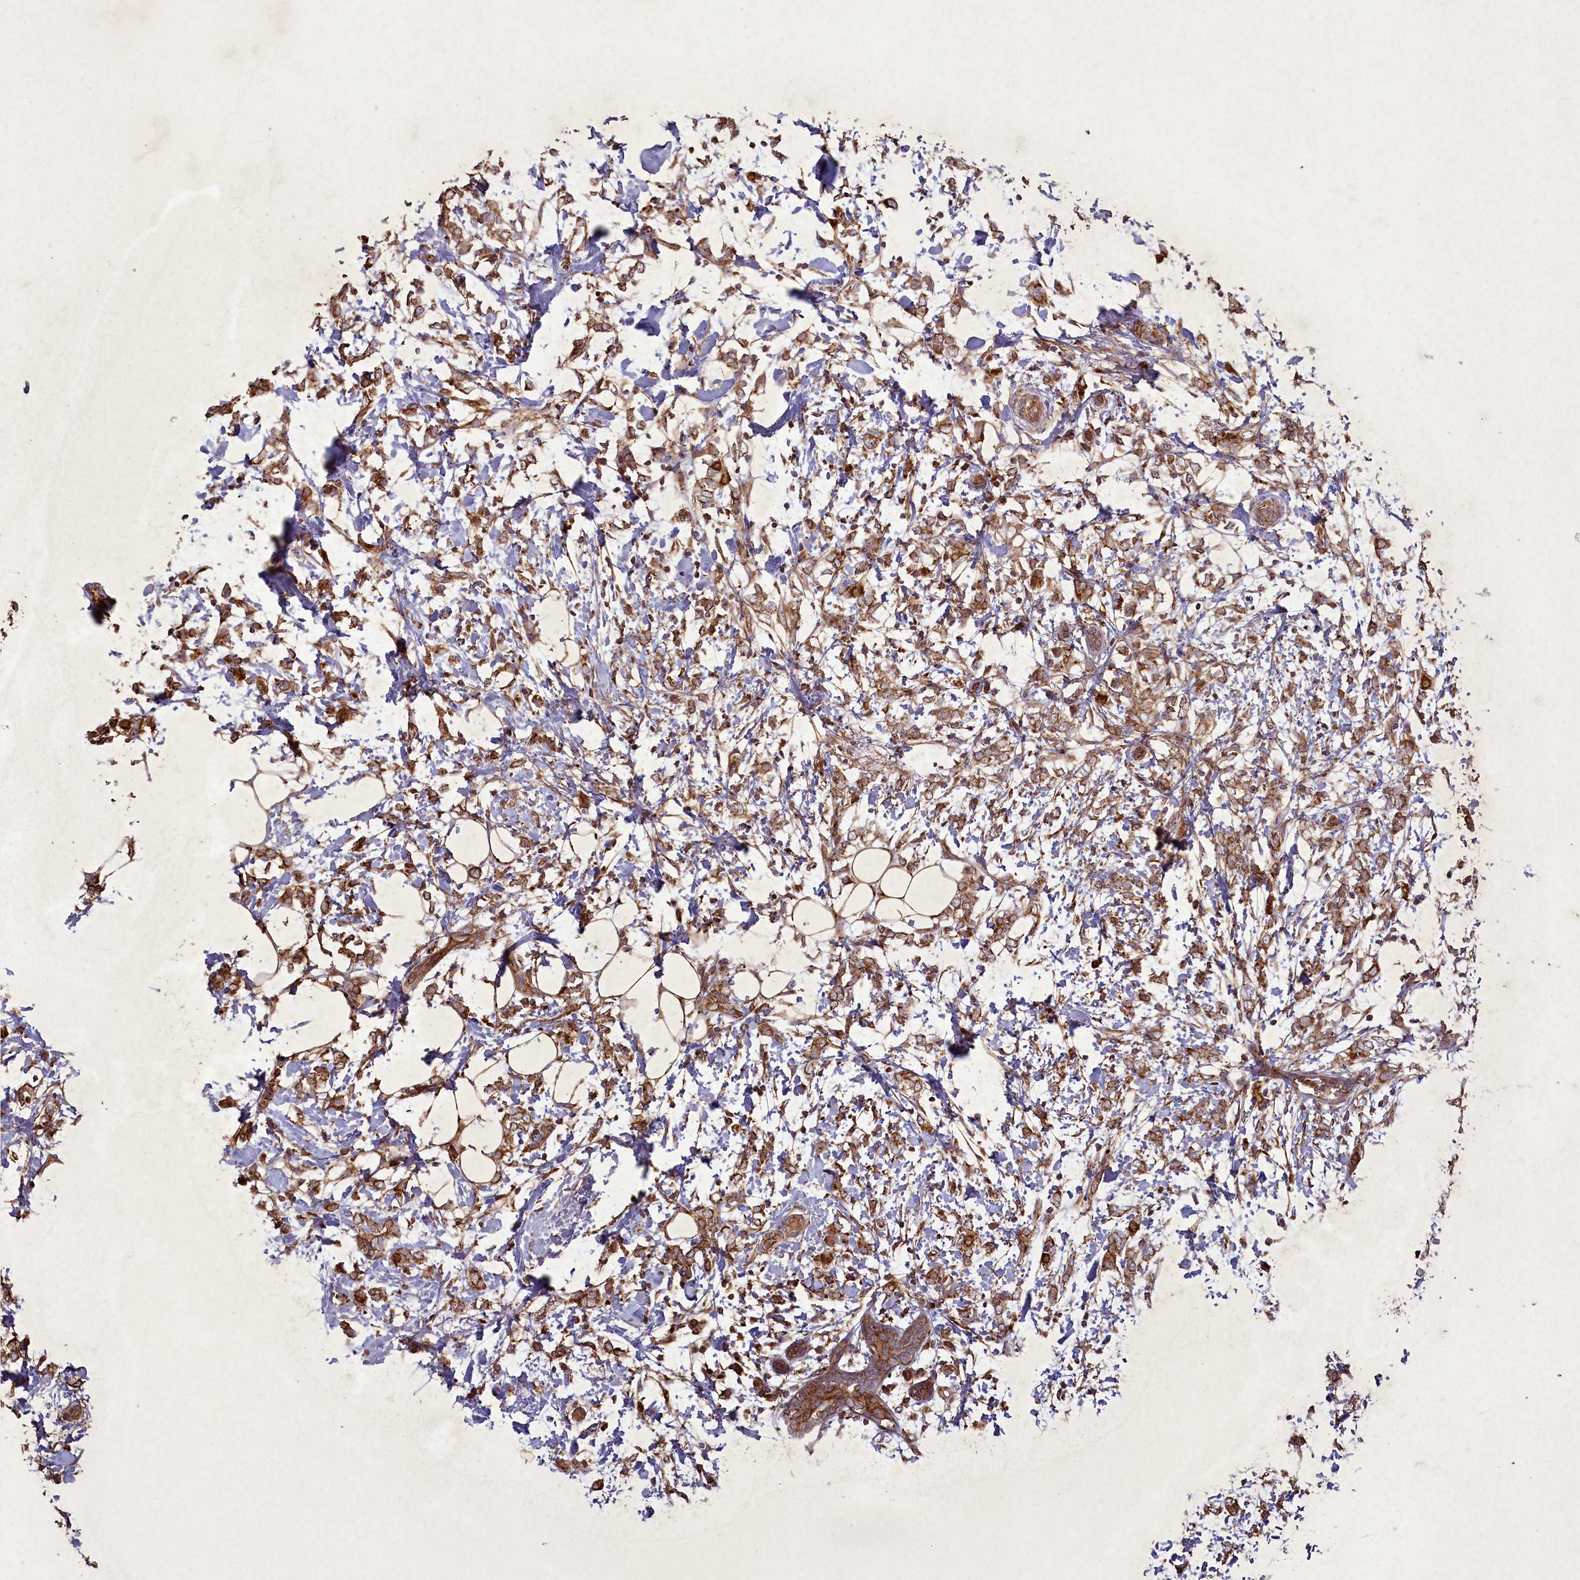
{"staining": {"intensity": "moderate", "quantity": ">75%", "location": "cytoplasmic/membranous"}, "tissue": "breast cancer", "cell_type": "Tumor cells", "image_type": "cancer", "snomed": [{"axis": "morphology", "description": "Normal tissue, NOS"}, {"axis": "morphology", "description": "Lobular carcinoma"}, {"axis": "topography", "description": "Breast"}], "caption": "Human breast lobular carcinoma stained with a brown dye exhibits moderate cytoplasmic/membranous positive staining in about >75% of tumor cells.", "gene": "CIAO2B", "patient": {"sex": "female", "age": 47}}